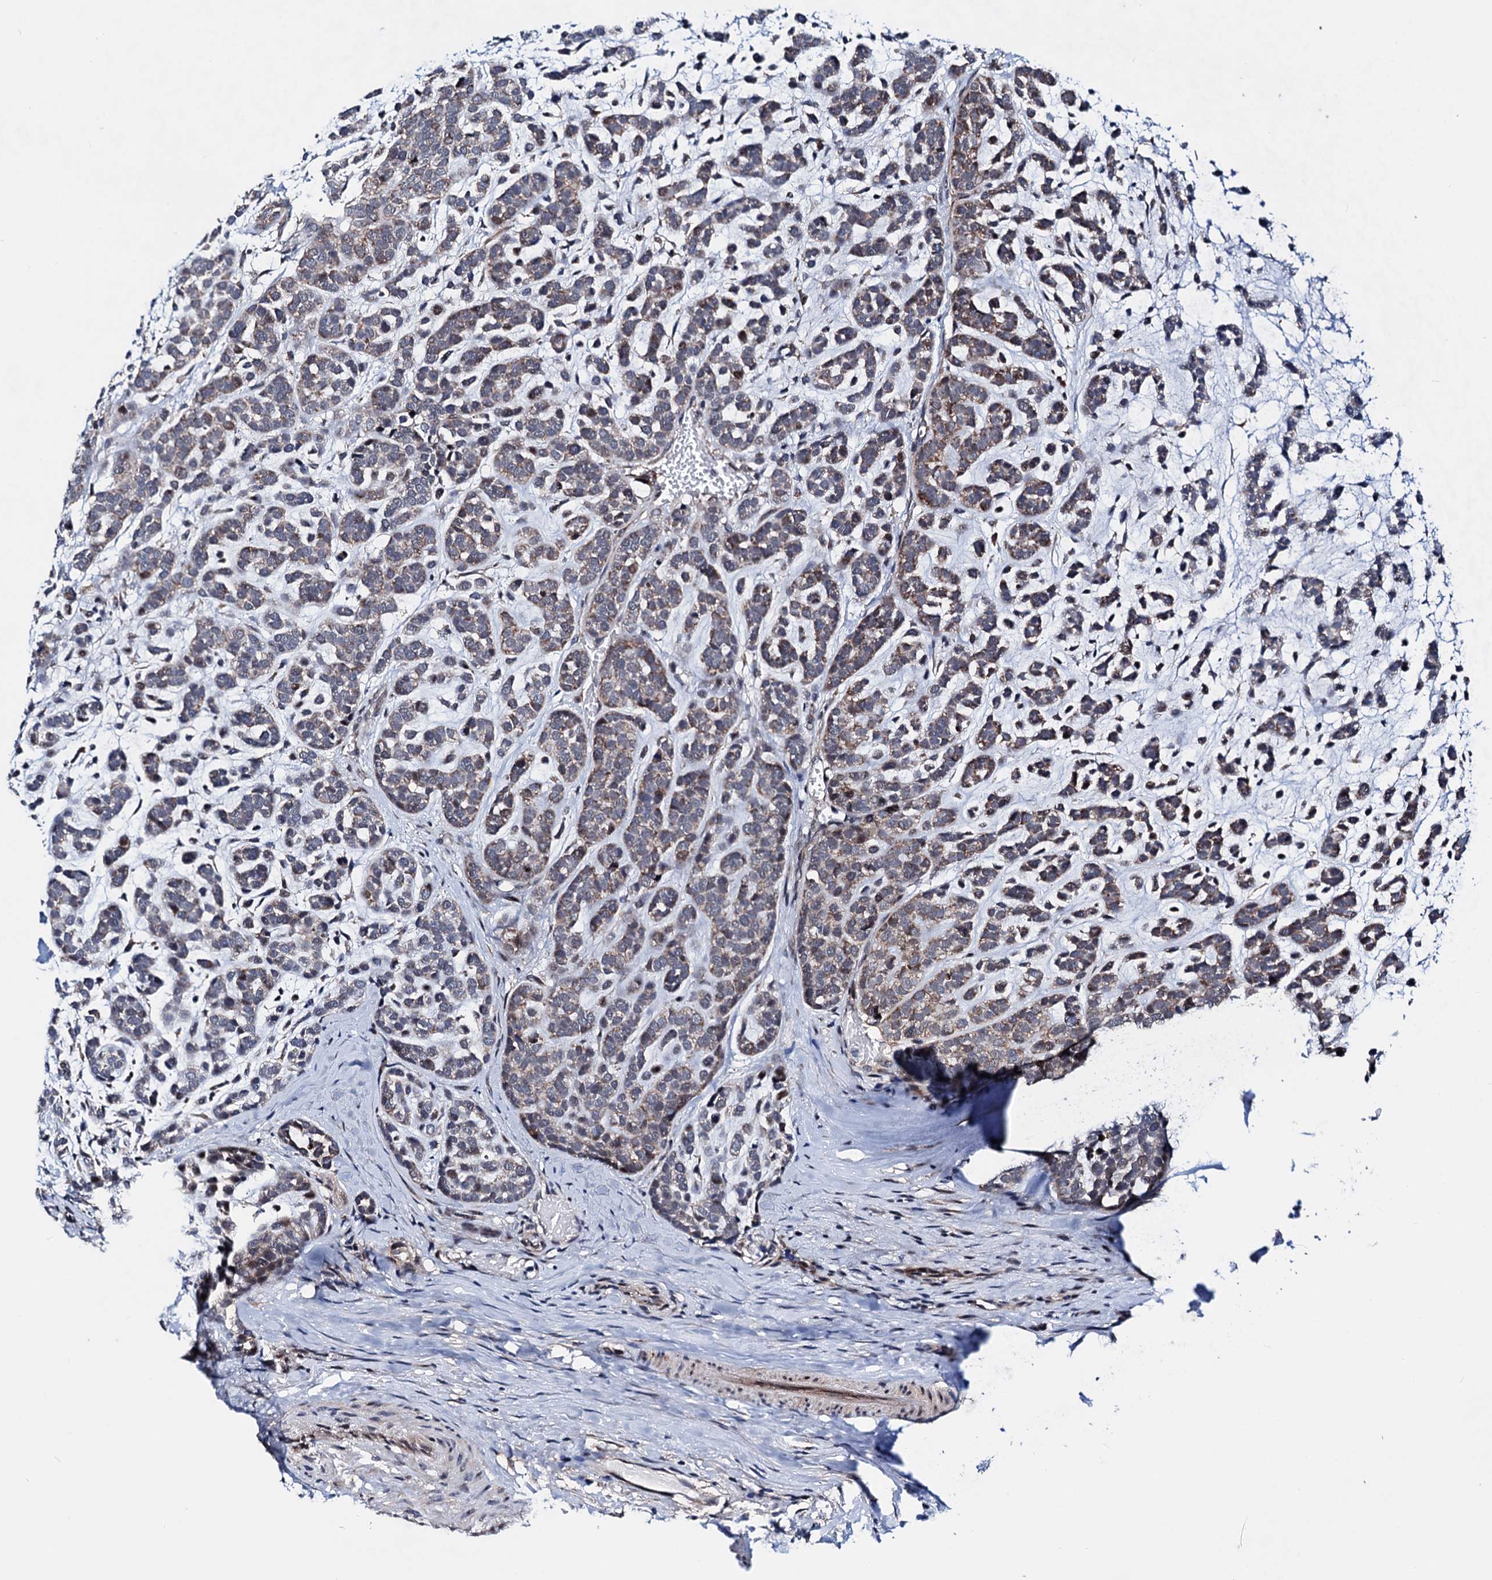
{"staining": {"intensity": "moderate", "quantity": "25%-75%", "location": "cytoplasmic/membranous,nuclear"}, "tissue": "head and neck cancer", "cell_type": "Tumor cells", "image_type": "cancer", "snomed": [{"axis": "morphology", "description": "Adenocarcinoma, NOS"}, {"axis": "morphology", "description": "Adenoma, NOS"}, {"axis": "topography", "description": "Head-Neck"}], "caption": "Adenoma (head and neck) tissue shows moderate cytoplasmic/membranous and nuclear staining in approximately 25%-75% of tumor cells, visualized by immunohistochemistry.", "gene": "COA4", "patient": {"sex": "female", "age": 55}}